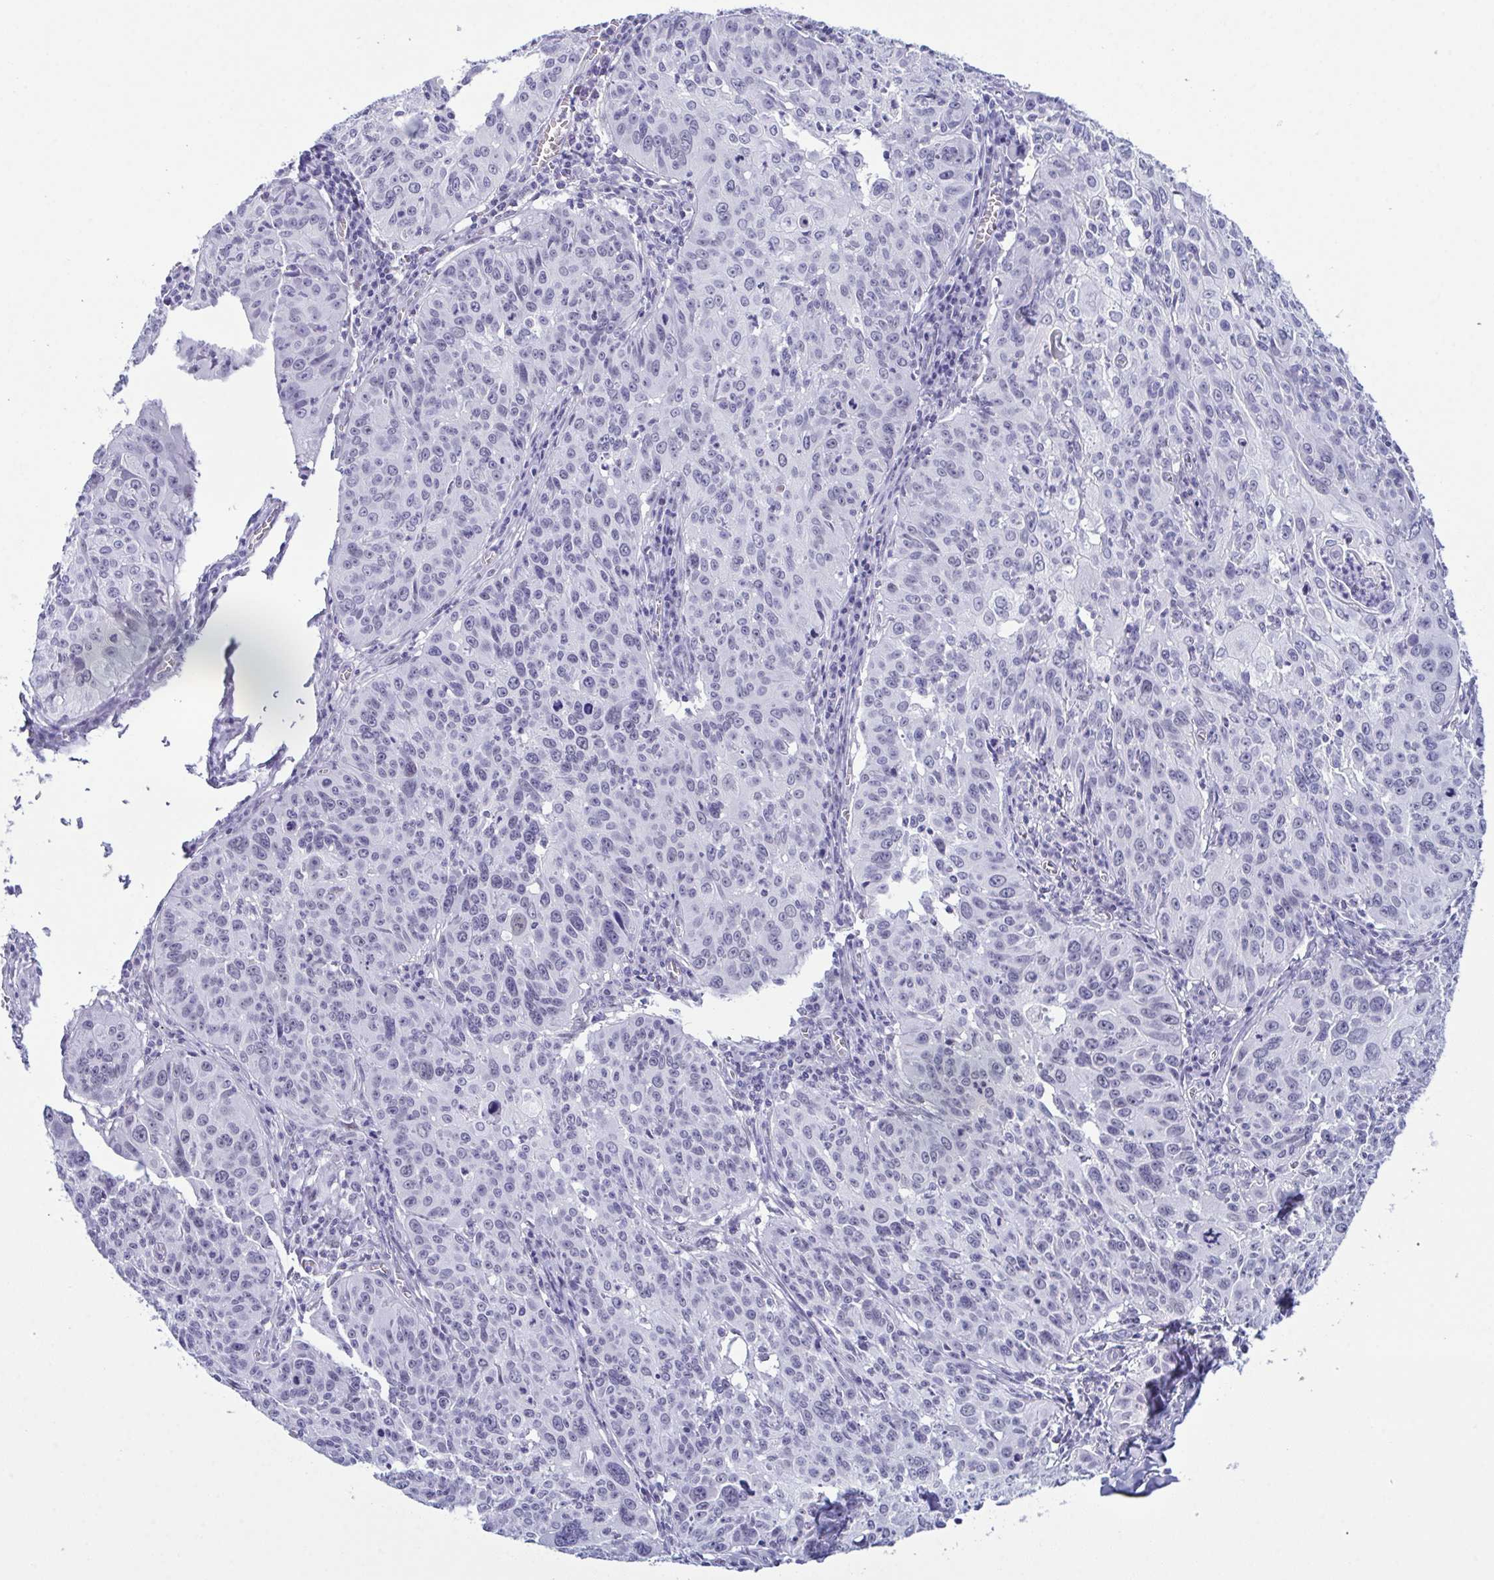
{"staining": {"intensity": "negative", "quantity": "none", "location": "none"}, "tissue": "cervical cancer", "cell_type": "Tumor cells", "image_type": "cancer", "snomed": [{"axis": "morphology", "description": "Squamous cell carcinoma, NOS"}, {"axis": "topography", "description": "Cervix"}], "caption": "There is no significant positivity in tumor cells of cervical squamous cell carcinoma.", "gene": "SUGP2", "patient": {"sex": "female", "age": 31}}